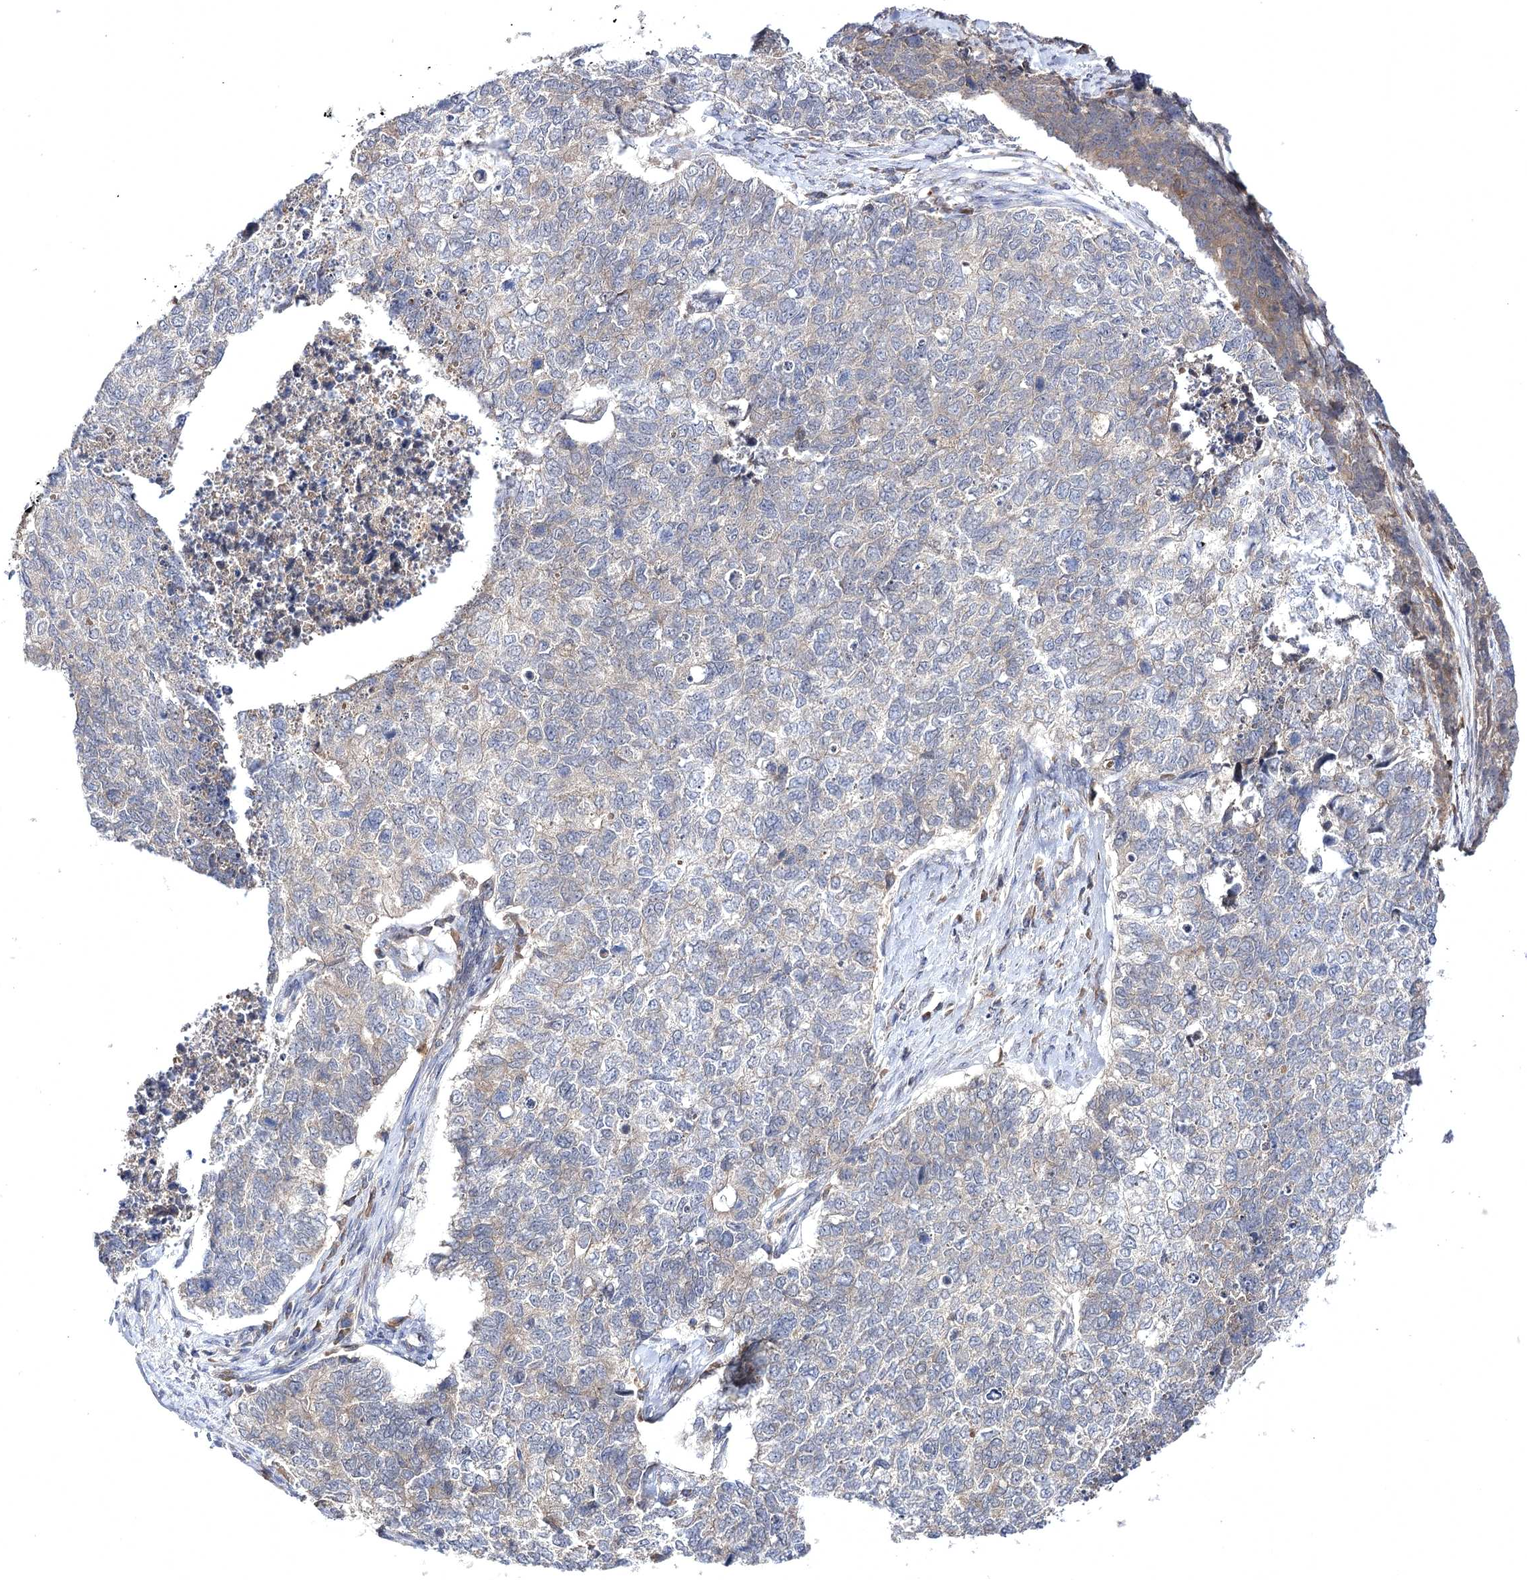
{"staining": {"intensity": "negative", "quantity": "none", "location": "none"}, "tissue": "cervical cancer", "cell_type": "Tumor cells", "image_type": "cancer", "snomed": [{"axis": "morphology", "description": "Squamous cell carcinoma, NOS"}, {"axis": "topography", "description": "Cervix"}], "caption": "Immunohistochemical staining of human cervical cancer (squamous cell carcinoma) shows no significant positivity in tumor cells. Brightfield microscopy of immunohistochemistry stained with DAB (brown) and hematoxylin (blue), captured at high magnification.", "gene": "BCR", "patient": {"sex": "female", "age": 63}}